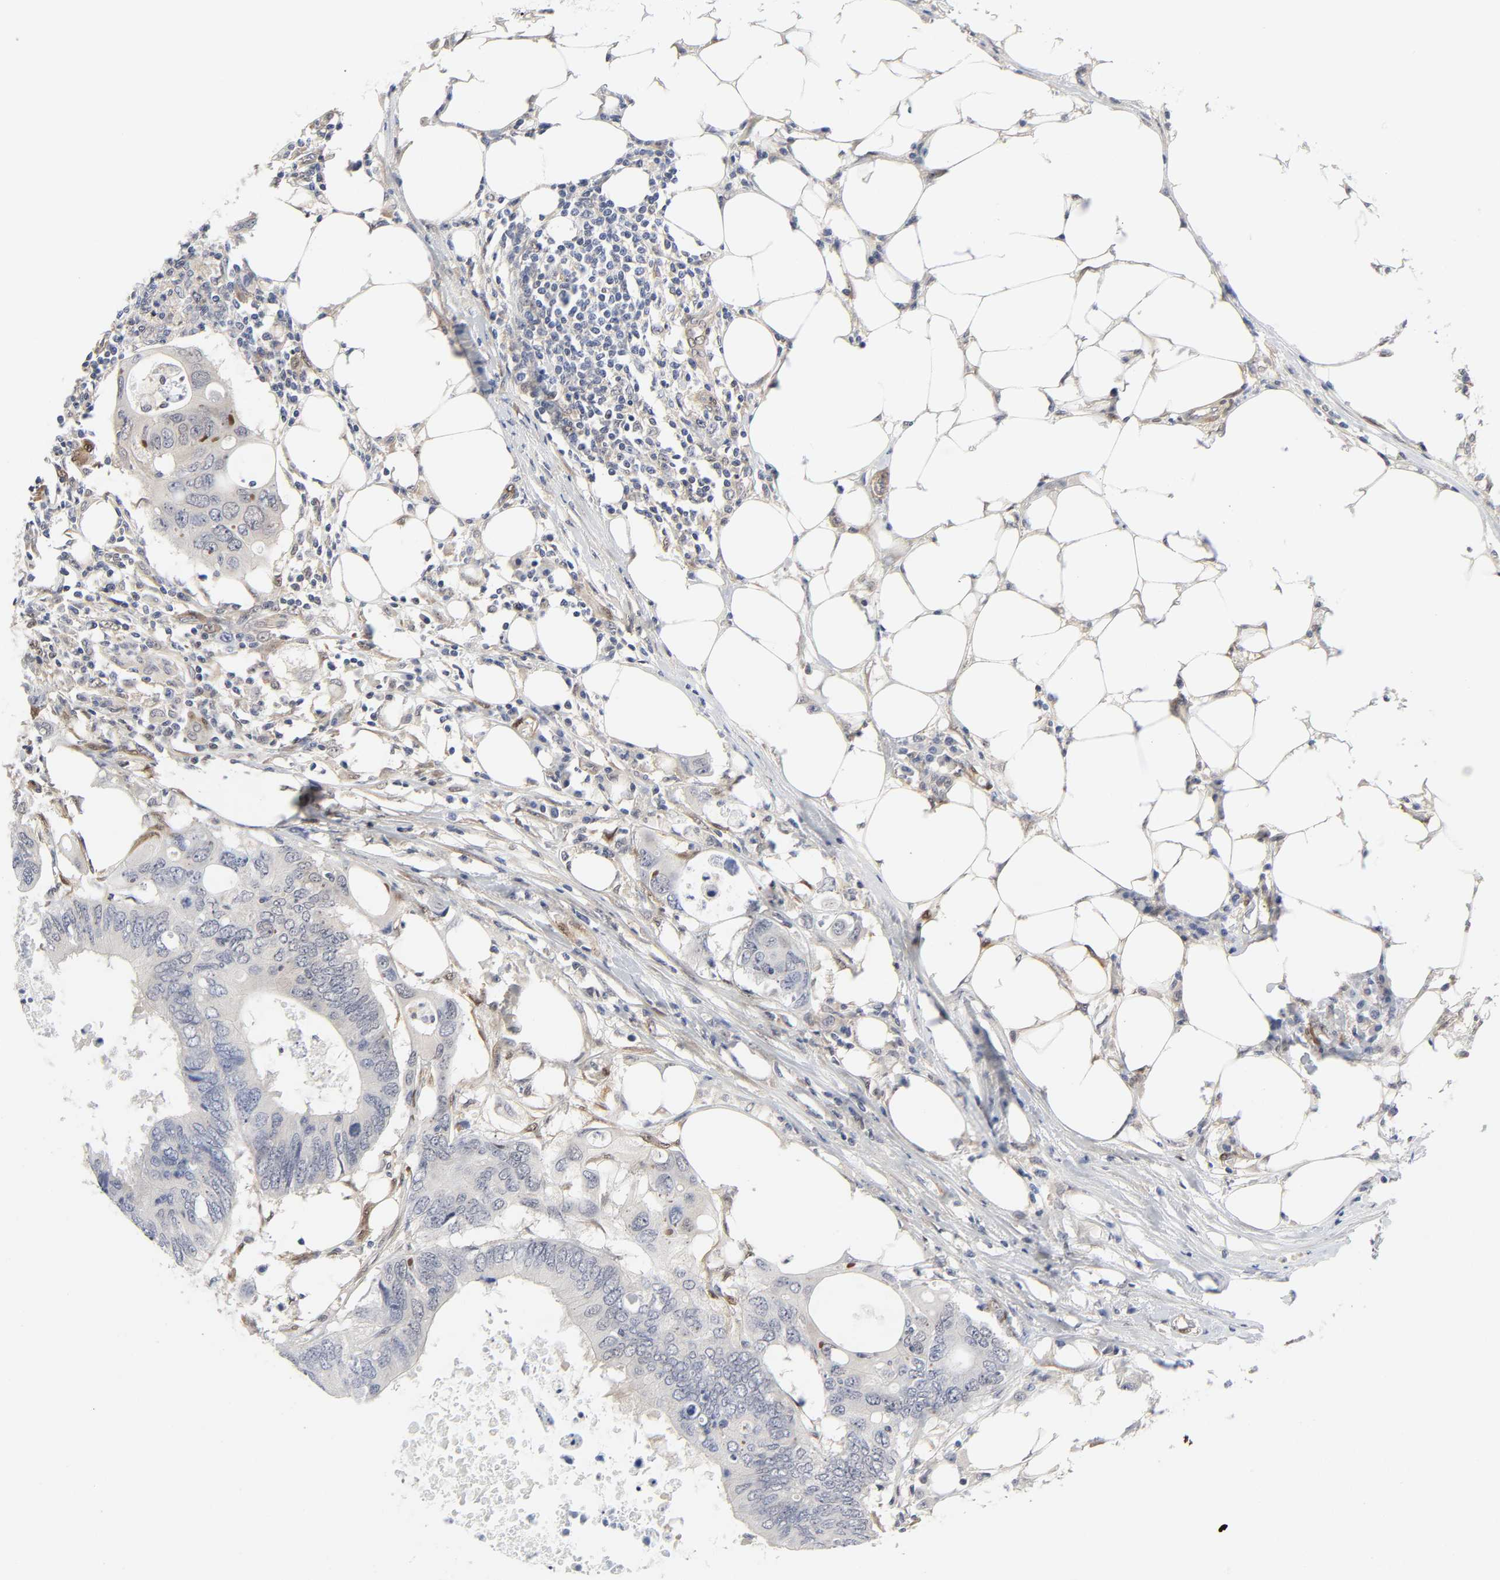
{"staining": {"intensity": "negative", "quantity": "none", "location": "none"}, "tissue": "colorectal cancer", "cell_type": "Tumor cells", "image_type": "cancer", "snomed": [{"axis": "morphology", "description": "Adenocarcinoma, NOS"}, {"axis": "topography", "description": "Colon"}], "caption": "This is an immunohistochemistry micrograph of adenocarcinoma (colorectal). There is no staining in tumor cells.", "gene": "PTEN", "patient": {"sex": "male", "age": 71}}